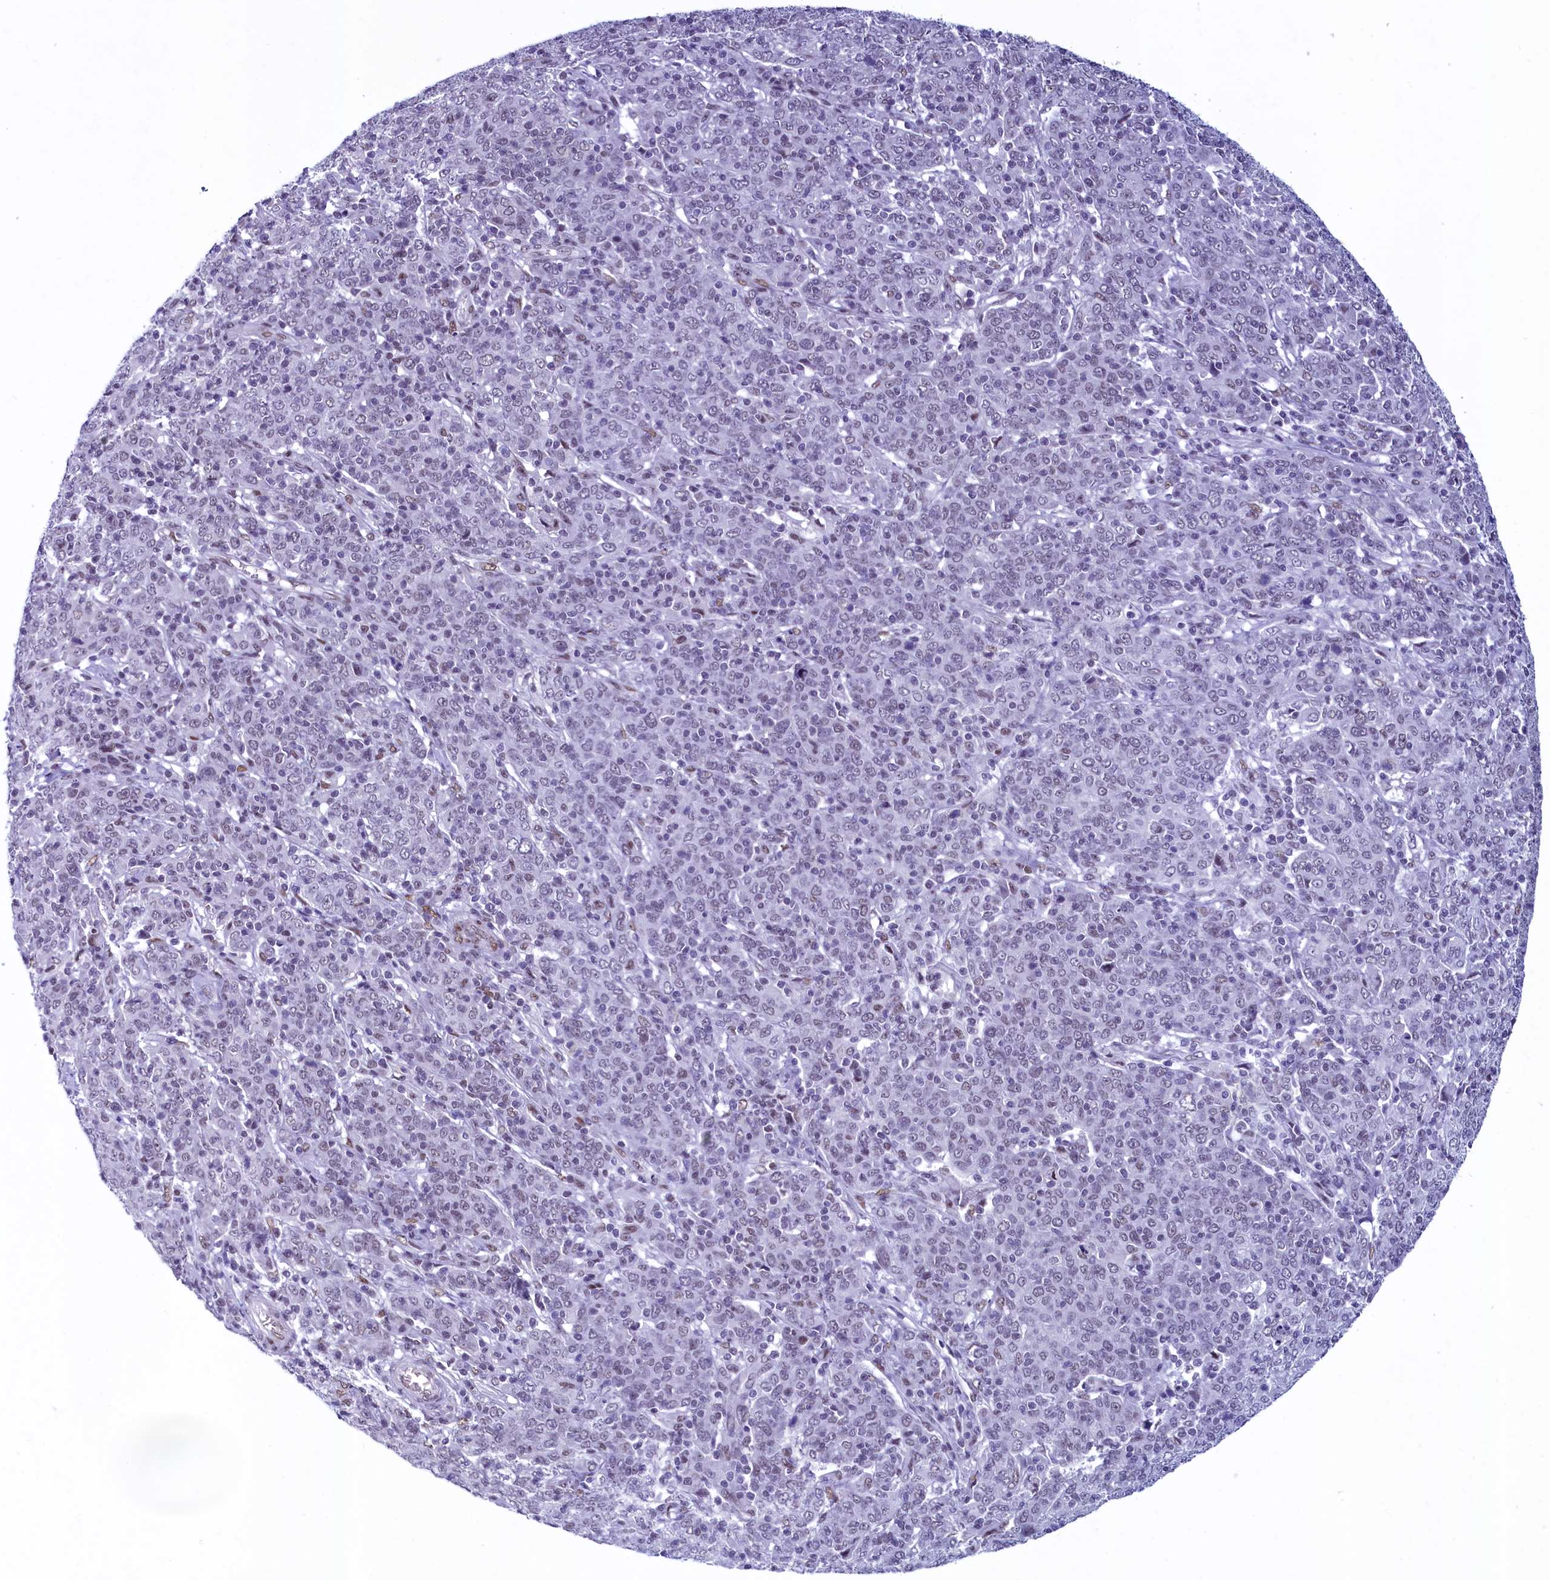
{"staining": {"intensity": "negative", "quantity": "none", "location": "none"}, "tissue": "cervical cancer", "cell_type": "Tumor cells", "image_type": "cancer", "snomed": [{"axis": "morphology", "description": "Squamous cell carcinoma, NOS"}, {"axis": "topography", "description": "Cervix"}], "caption": "IHC of cervical cancer (squamous cell carcinoma) shows no positivity in tumor cells.", "gene": "SUGP2", "patient": {"sex": "female", "age": 67}}